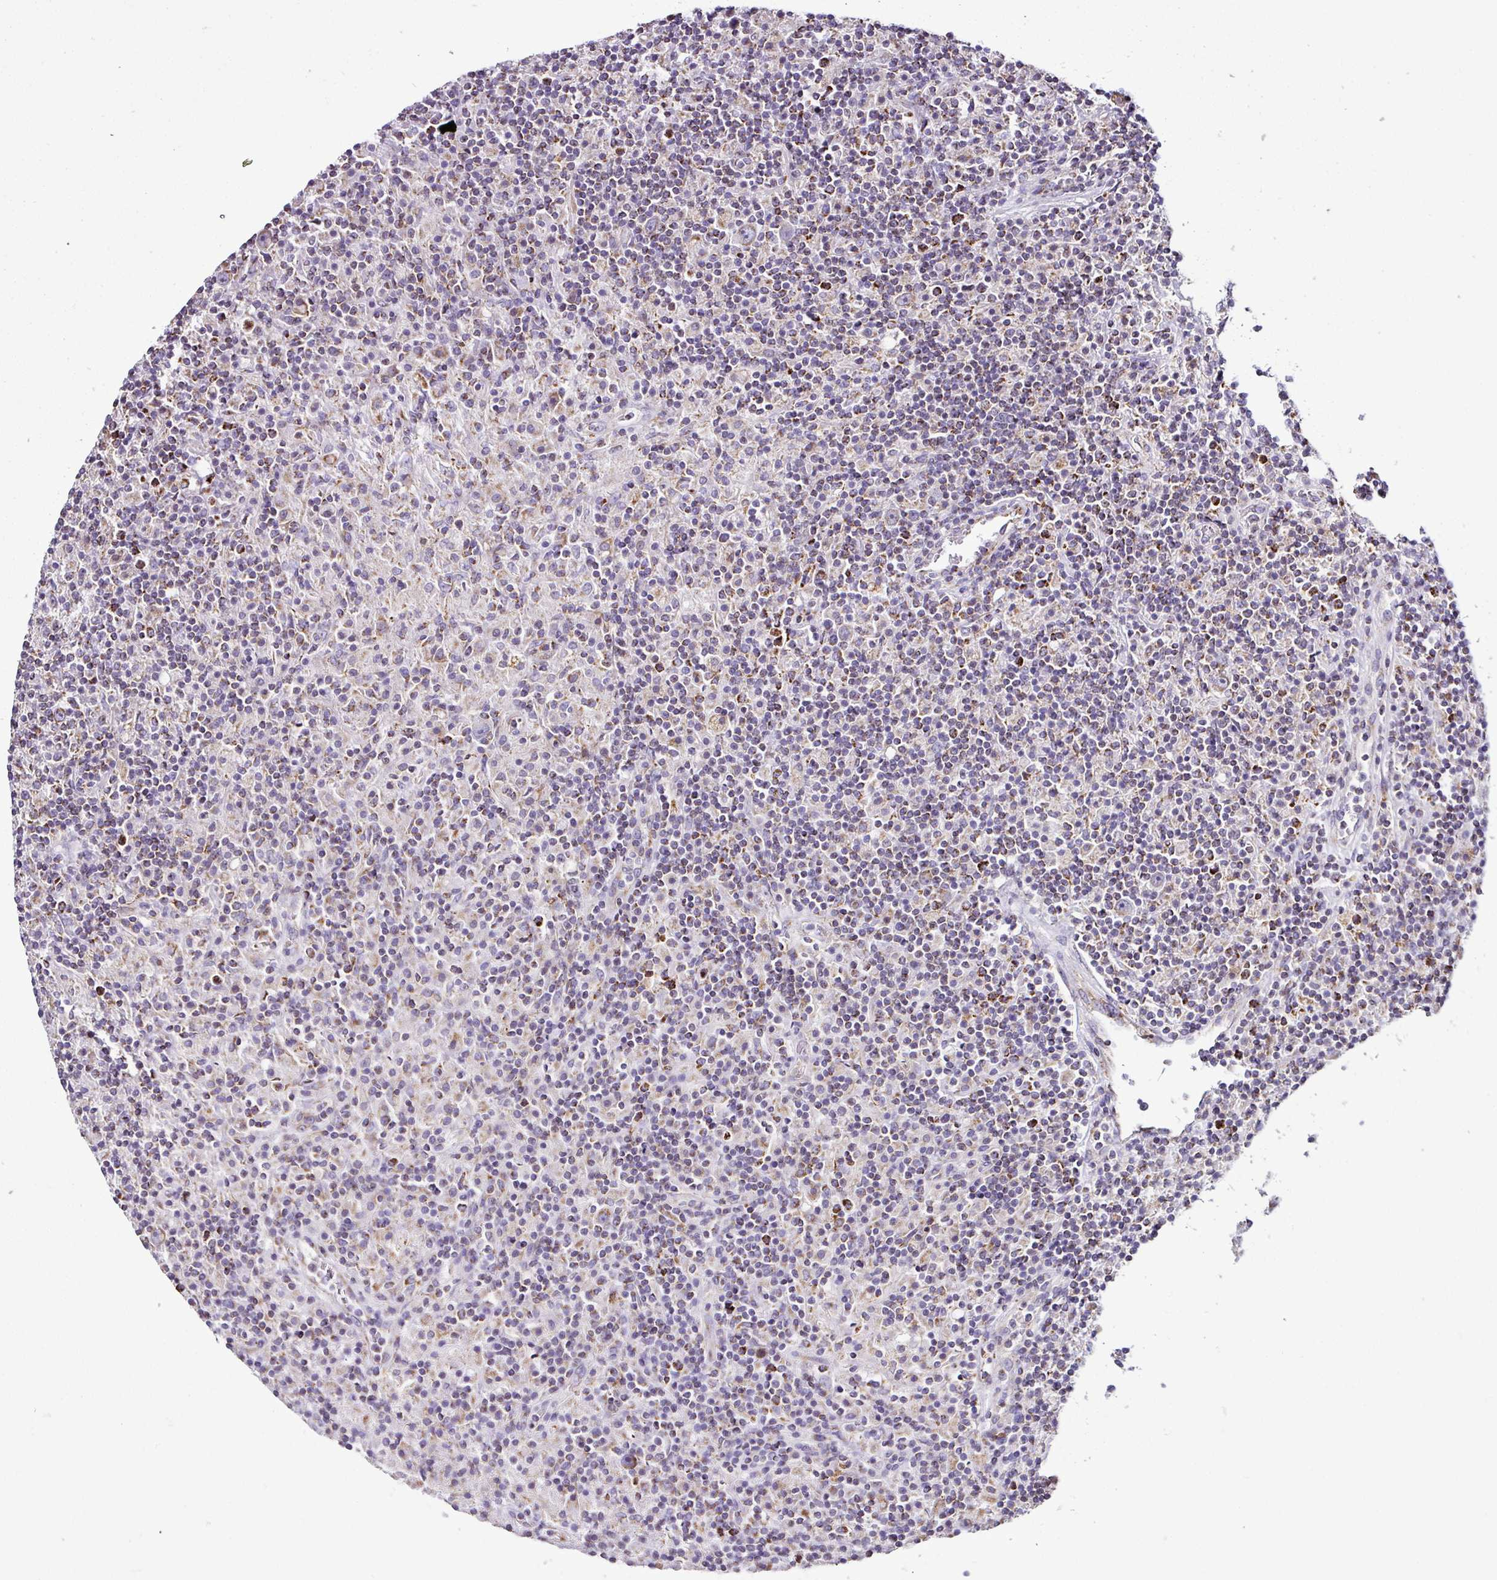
{"staining": {"intensity": "negative", "quantity": "none", "location": "none"}, "tissue": "lymphoma", "cell_type": "Tumor cells", "image_type": "cancer", "snomed": [{"axis": "morphology", "description": "Hodgkin's disease, NOS"}, {"axis": "topography", "description": "Lymph node"}], "caption": "IHC of Hodgkin's disease demonstrates no expression in tumor cells.", "gene": "DPAGT1", "patient": {"sex": "male", "age": 70}}